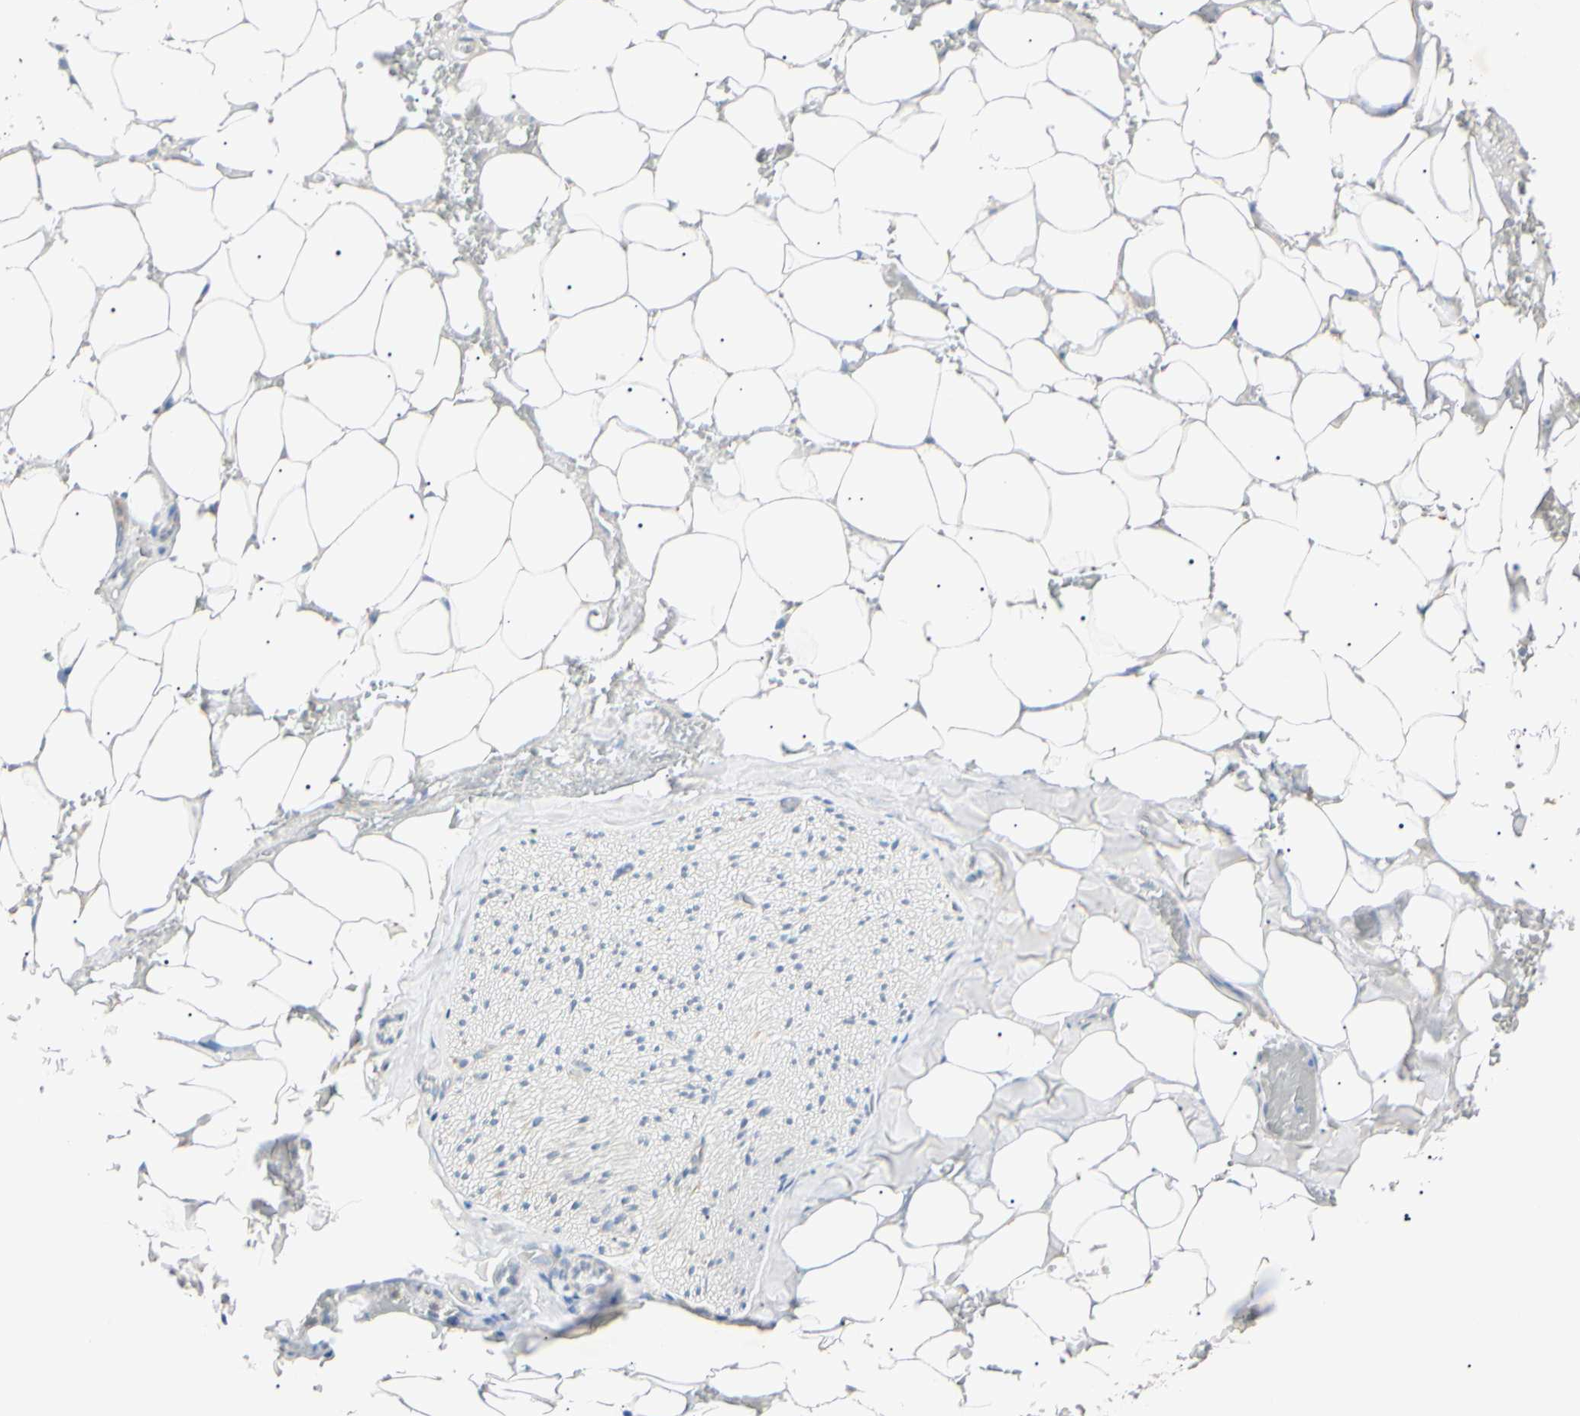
{"staining": {"intensity": "negative", "quantity": "none", "location": "none"}, "tissue": "adipose tissue", "cell_type": "Adipocytes", "image_type": "normal", "snomed": [{"axis": "morphology", "description": "Normal tissue, NOS"}, {"axis": "topography", "description": "Peripheral nerve tissue"}], "caption": "DAB immunohistochemical staining of benign adipose tissue displays no significant staining in adipocytes.", "gene": "DNAJB12", "patient": {"sex": "male", "age": 70}}